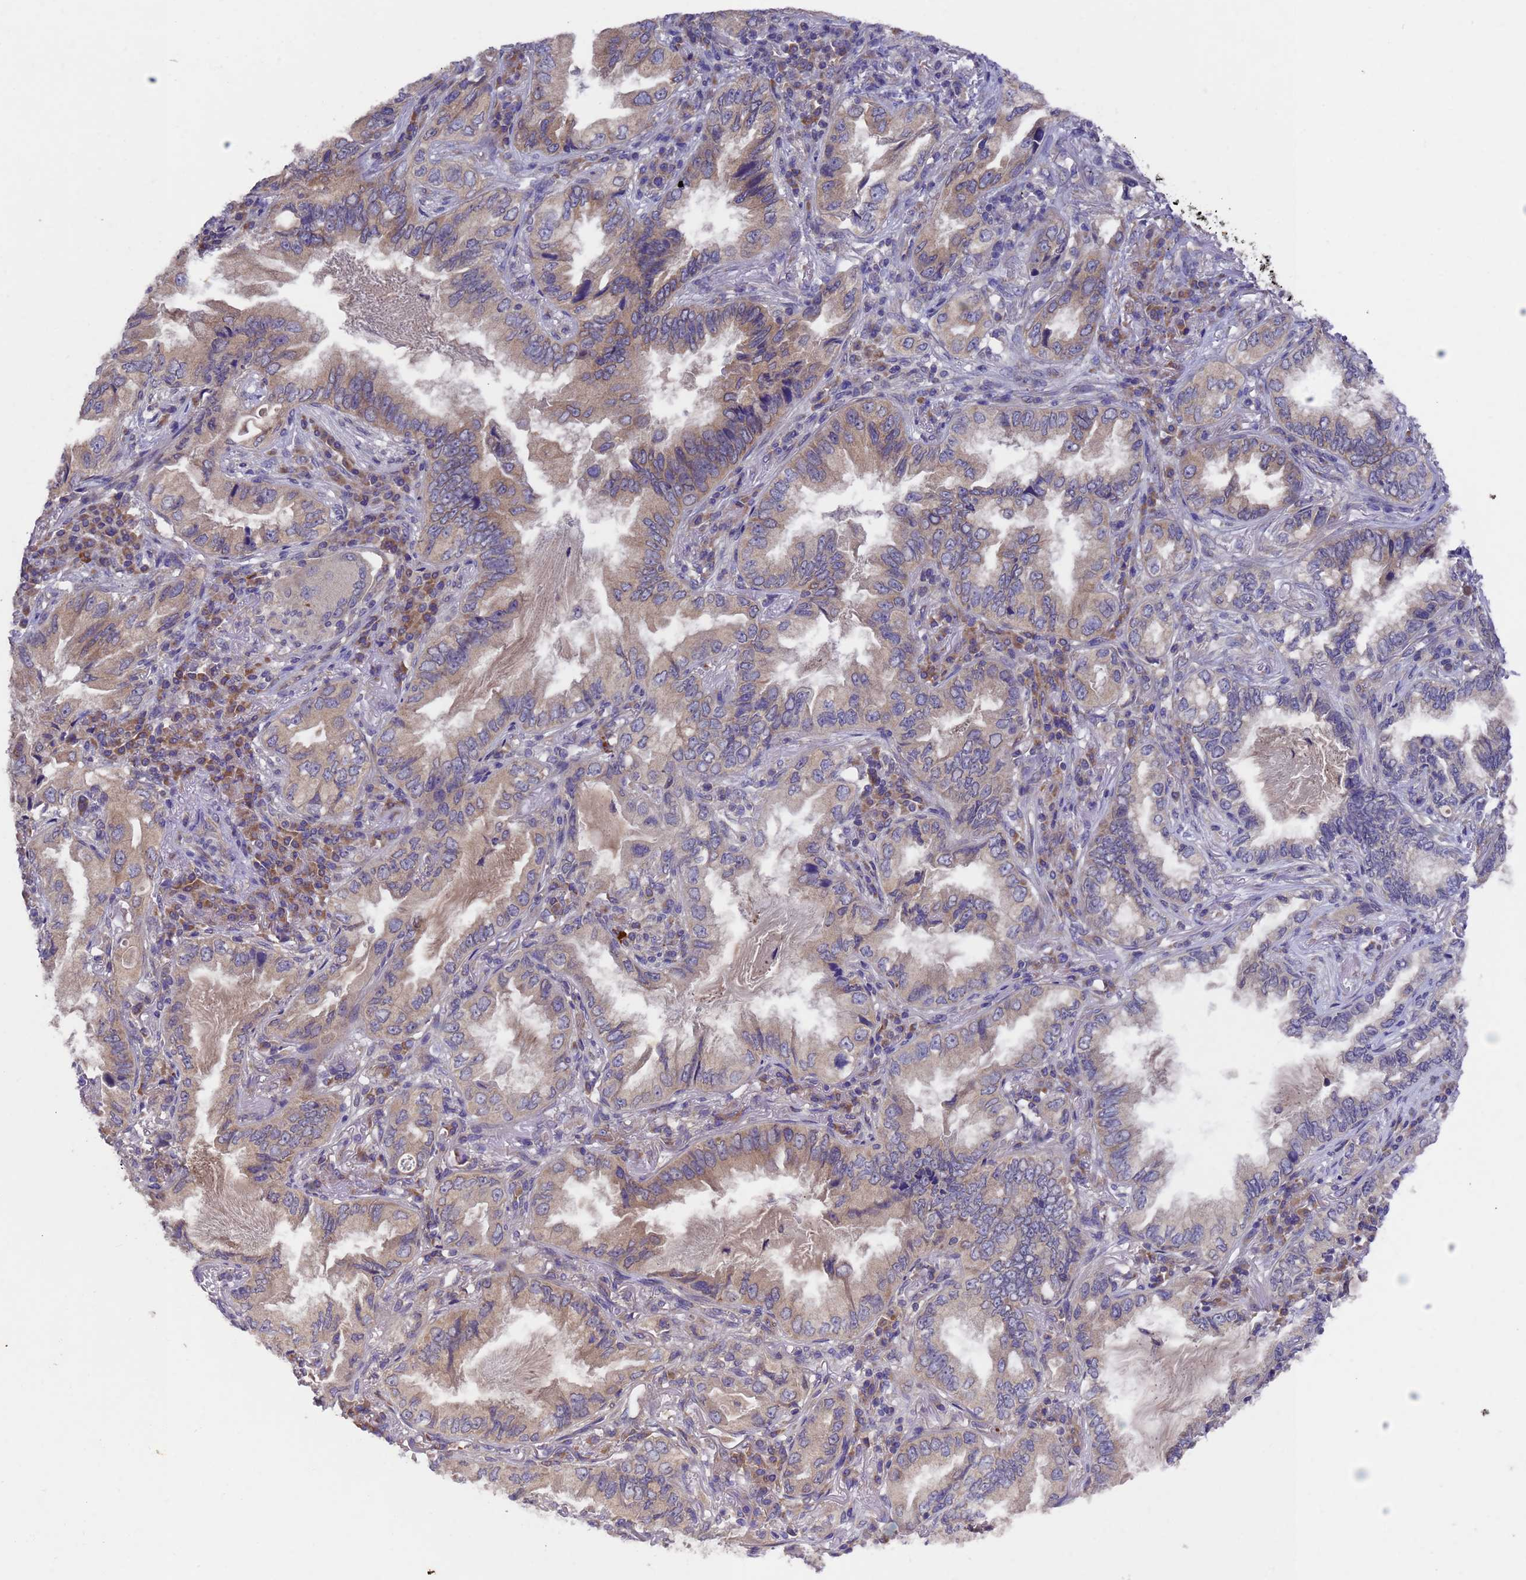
{"staining": {"intensity": "weak", "quantity": "25%-75%", "location": "cytoplasmic/membranous"}, "tissue": "lung cancer", "cell_type": "Tumor cells", "image_type": "cancer", "snomed": [{"axis": "morphology", "description": "Adenocarcinoma, NOS"}, {"axis": "topography", "description": "Lung"}], "caption": "Human lung adenocarcinoma stained with a brown dye displays weak cytoplasmic/membranous positive expression in approximately 25%-75% of tumor cells.", "gene": "DCAF12L2", "patient": {"sex": "female", "age": 69}}